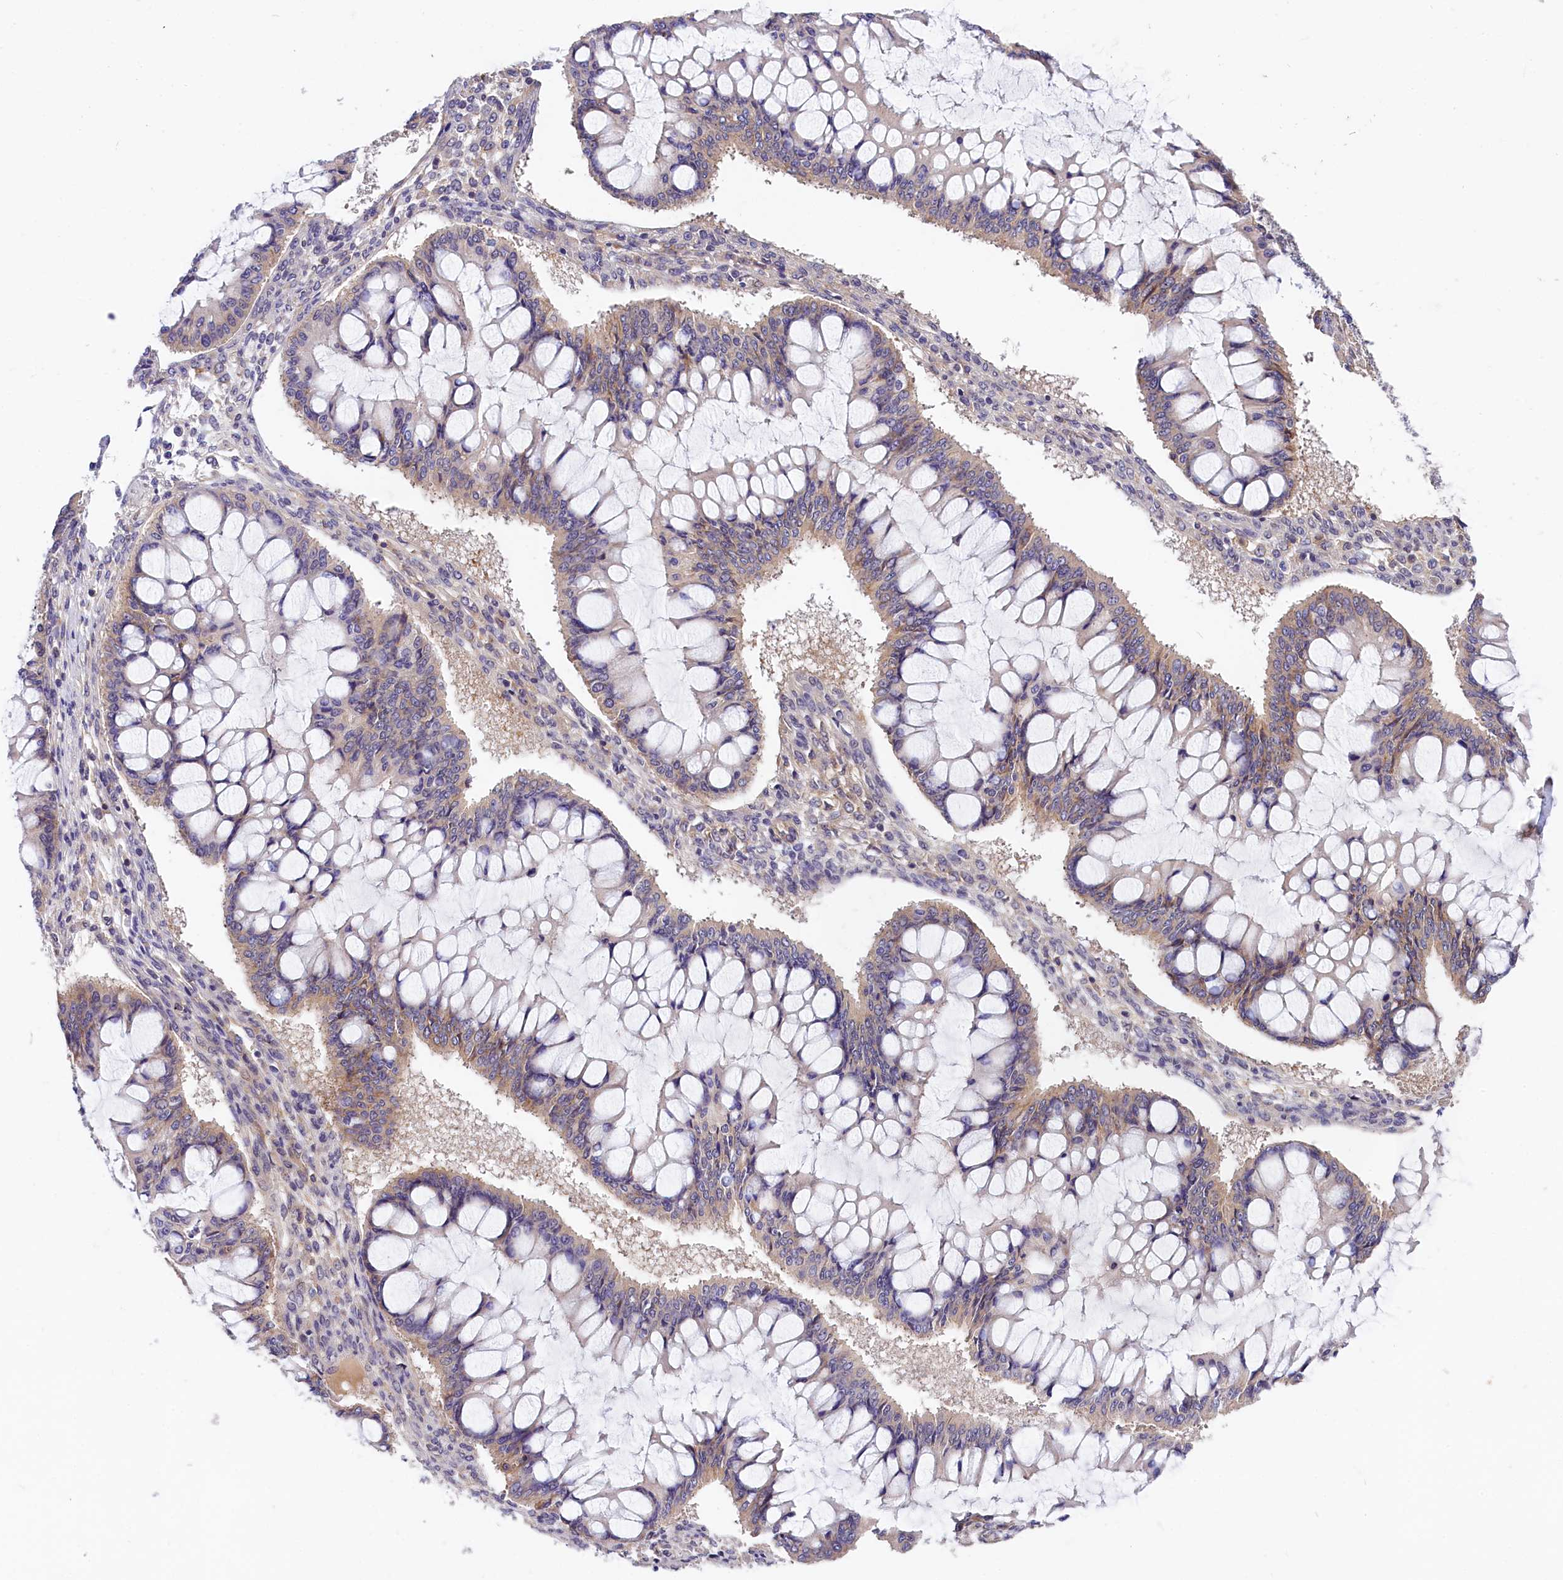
{"staining": {"intensity": "weak", "quantity": "<25%", "location": "cytoplasmic/membranous"}, "tissue": "ovarian cancer", "cell_type": "Tumor cells", "image_type": "cancer", "snomed": [{"axis": "morphology", "description": "Cystadenocarcinoma, mucinous, NOS"}, {"axis": "topography", "description": "Ovary"}], "caption": "IHC histopathology image of human ovarian mucinous cystadenocarcinoma stained for a protein (brown), which exhibits no positivity in tumor cells.", "gene": "OAS3", "patient": {"sex": "female", "age": 73}}